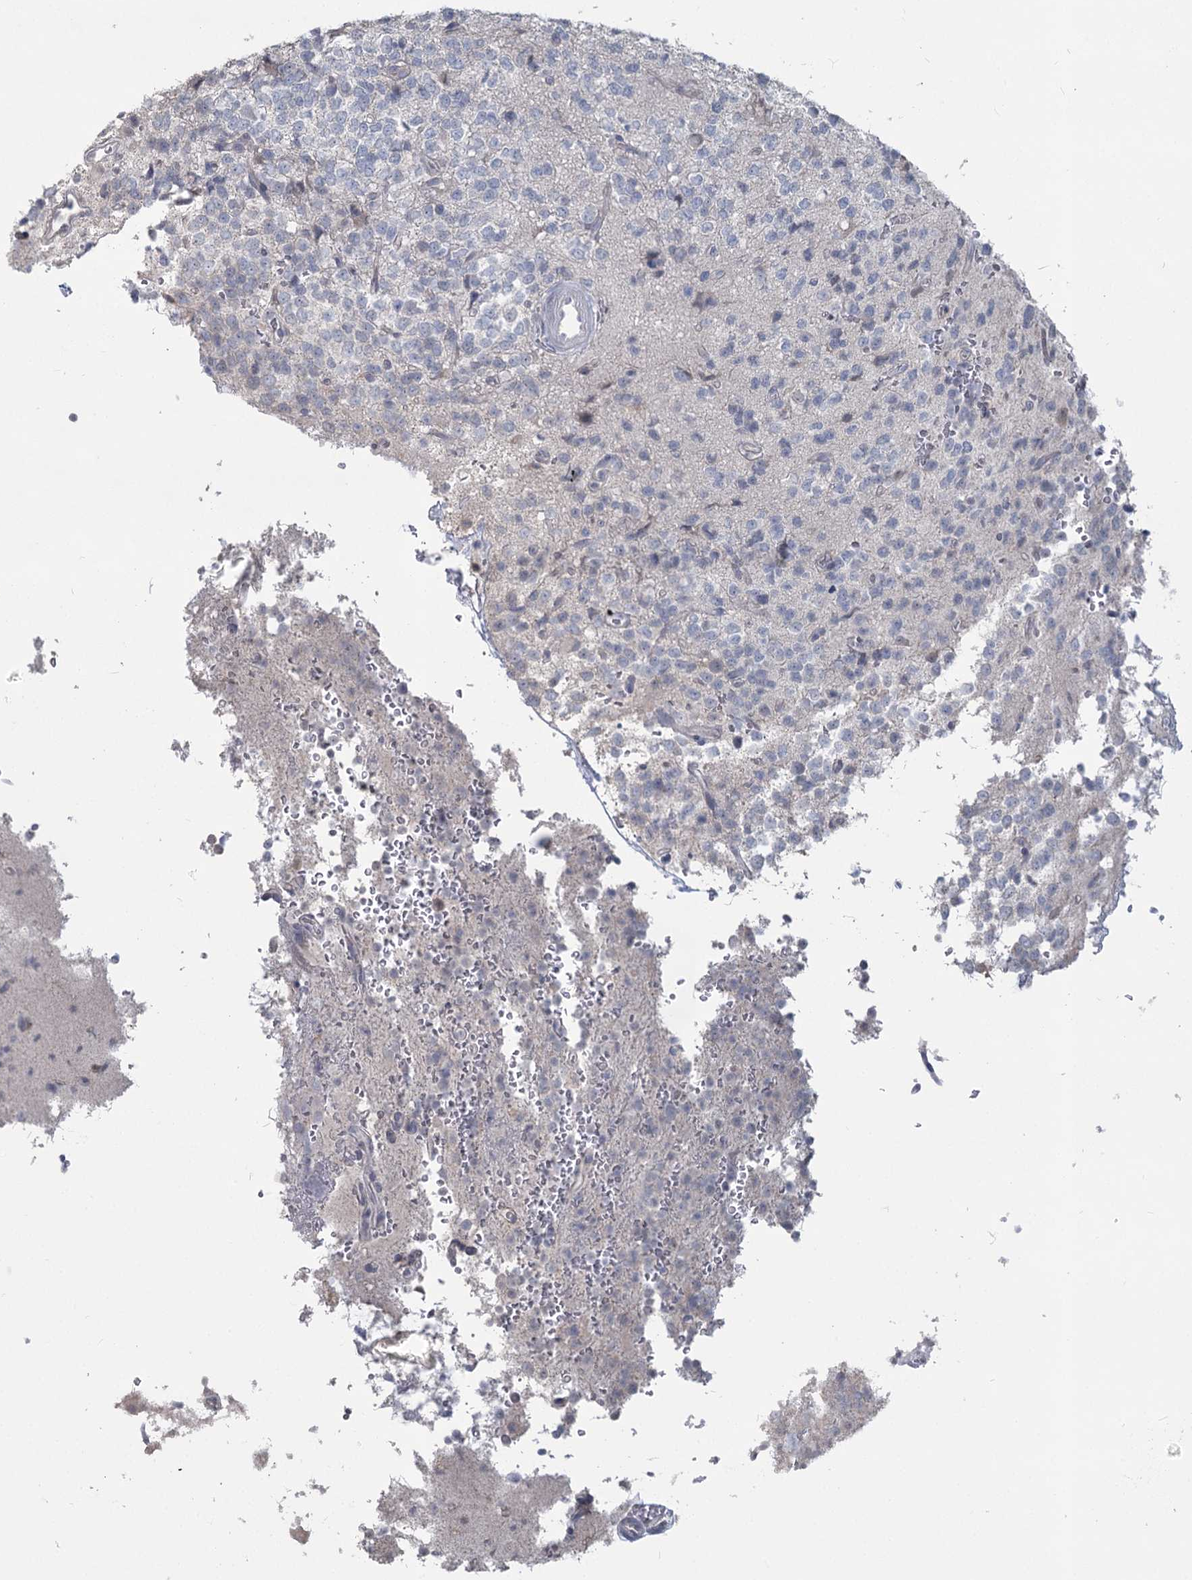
{"staining": {"intensity": "negative", "quantity": "none", "location": "none"}, "tissue": "glioma", "cell_type": "Tumor cells", "image_type": "cancer", "snomed": [{"axis": "morphology", "description": "Glioma, malignant, High grade"}, {"axis": "topography", "description": "Brain"}], "caption": "The micrograph reveals no staining of tumor cells in malignant glioma (high-grade). (DAB (3,3'-diaminobenzidine) IHC with hematoxylin counter stain).", "gene": "SLC9A3", "patient": {"sex": "female", "age": 62}}